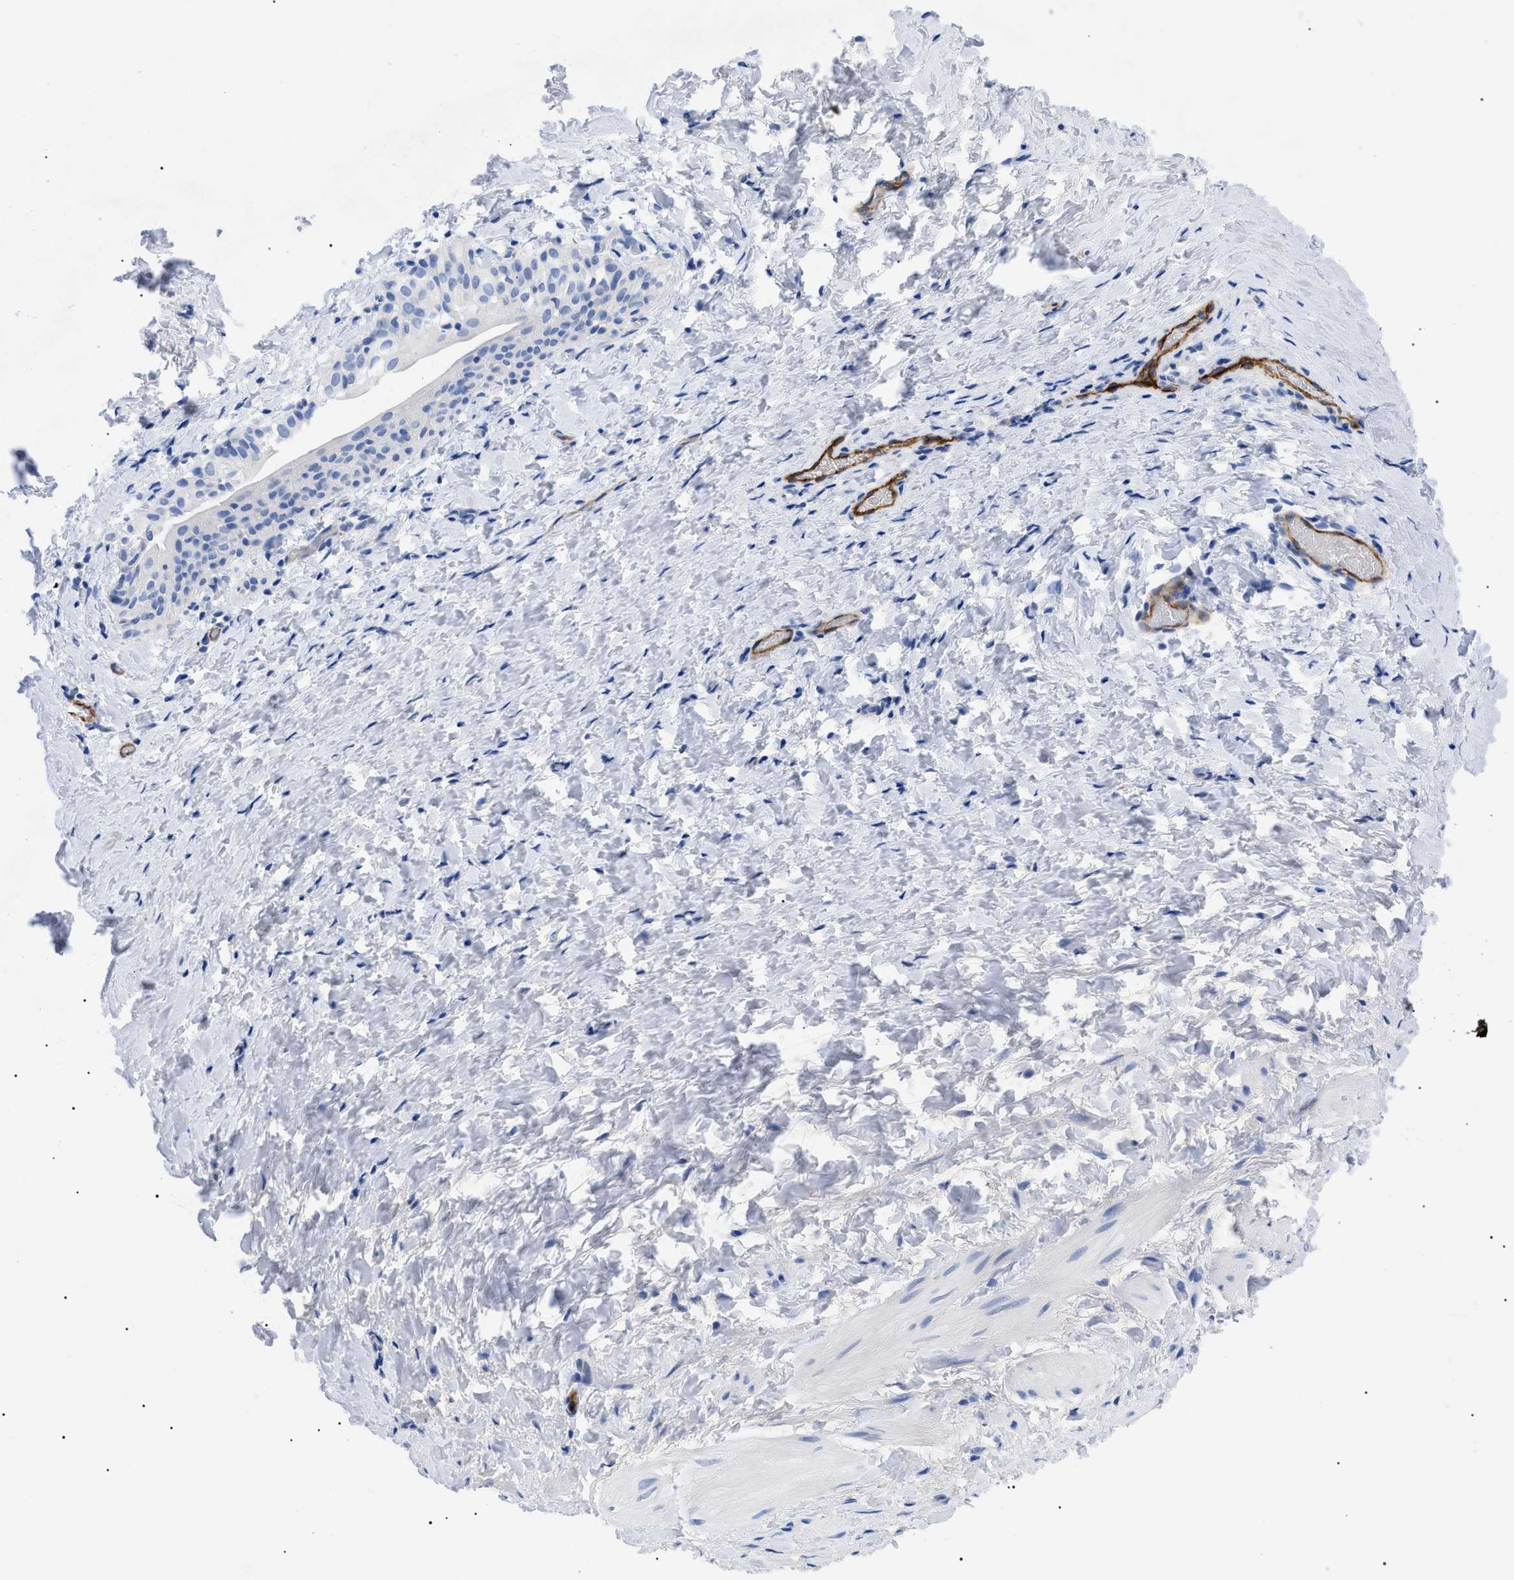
{"staining": {"intensity": "negative", "quantity": "none", "location": "none"}, "tissue": "smooth muscle", "cell_type": "Smooth muscle cells", "image_type": "normal", "snomed": [{"axis": "morphology", "description": "Normal tissue, NOS"}, {"axis": "topography", "description": "Smooth muscle"}], "caption": "Smooth muscle cells are negative for brown protein staining in unremarkable smooth muscle. Nuclei are stained in blue.", "gene": "ACKR1", "patient": {"sex": "male", "age": 16}}